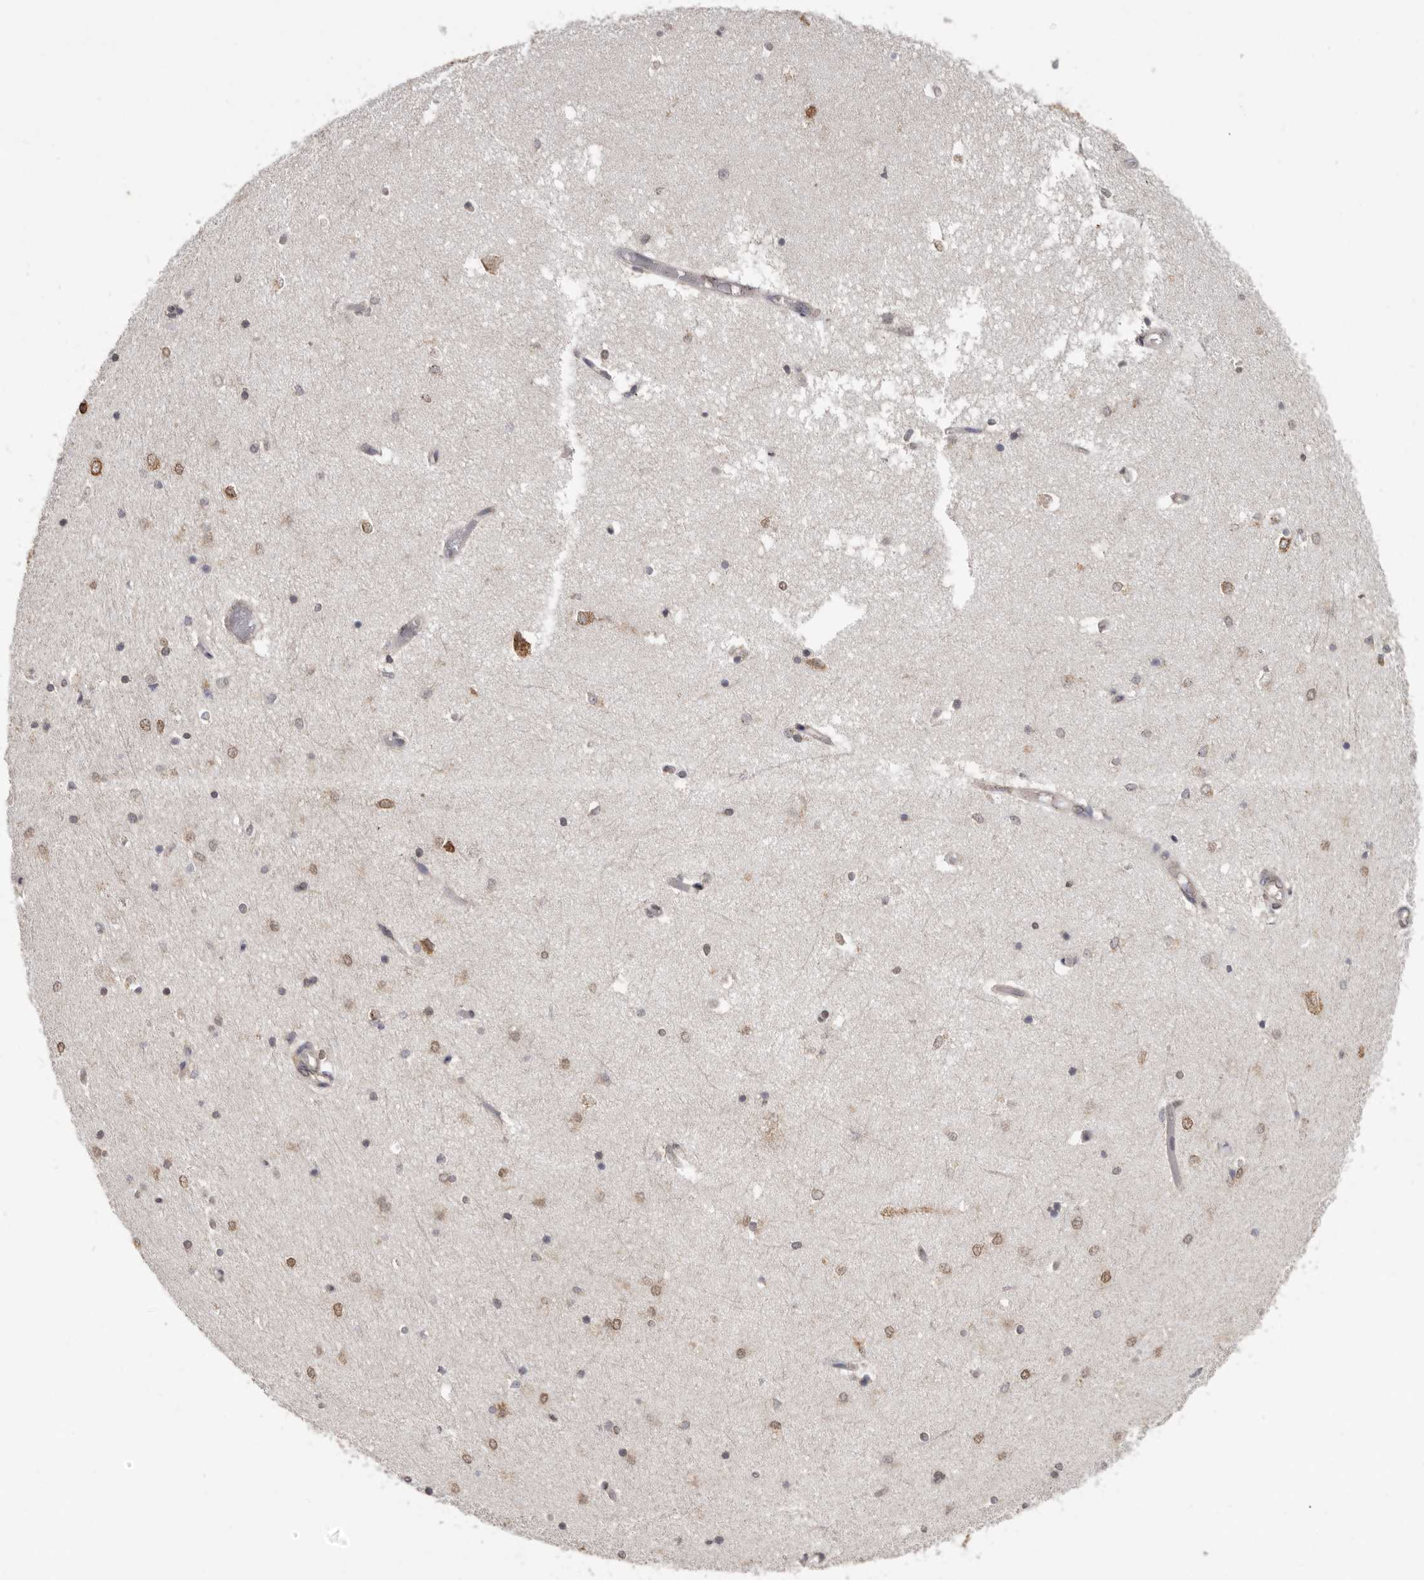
{"staining": {"intensity": "moderate", "quantity": "<25%", "location": "nuclear"}, "tissue": "hippocampus", "cell_type": "Glial cells", "image_type": "normal", "snomed": [{"axis": "morphology", "description": "Normal tissue, NOS"}, {"axis": "topography", "description": "Hippocampus"}], "caption": "High-power microscopy captured an immunohistochemistry (IHC) photomicrograph of unremarkable hippocampus, revealing moderate nuclear positivity in approximately <25% of glial cells.", "gene": "LINGO2", "patient": {"sex": "male", "age": 45}}